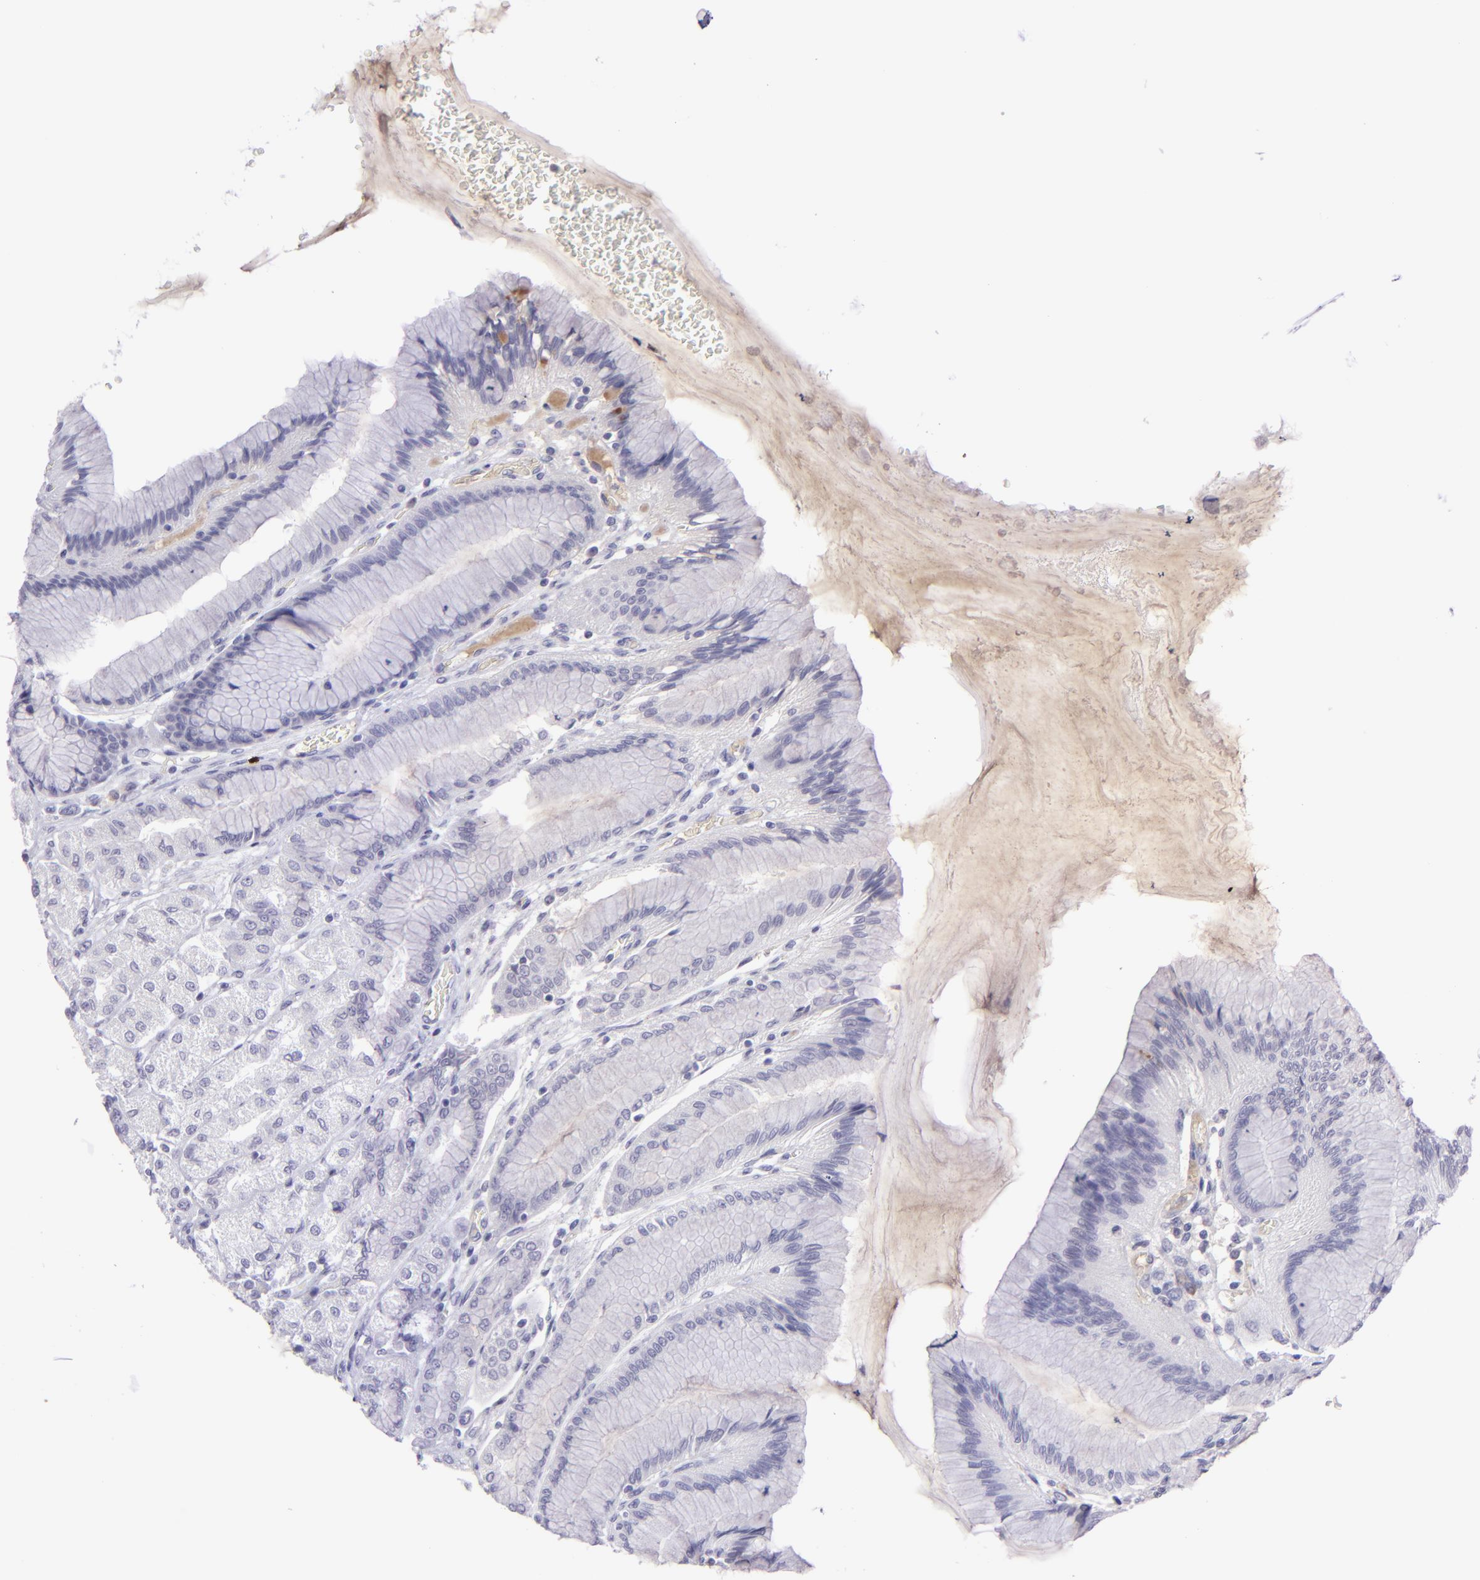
{"staining": {"intensity": "negative", "quantity": "none", "location": "none"}, "tissue": "stomach", "cell_type": "Glandular cells", "image_type": "normal", "snomed": [{"axis": "morphology", "description": "Normal tissue, NOS"}, {"axis": "morphology", "description": "Adenocarcinoma, NOS"}, {"axis": "topography", "description": "Stomach"}, {"axis": "topography", "description": "Stomach, lower"}], "caption": "Immunohistochemical staining of benign stomach shows no significant expression in glandular cells. Nuclei are stained in blue.", "gene": "POU2F2", "patient": {"sex": "female", "age": 65}}